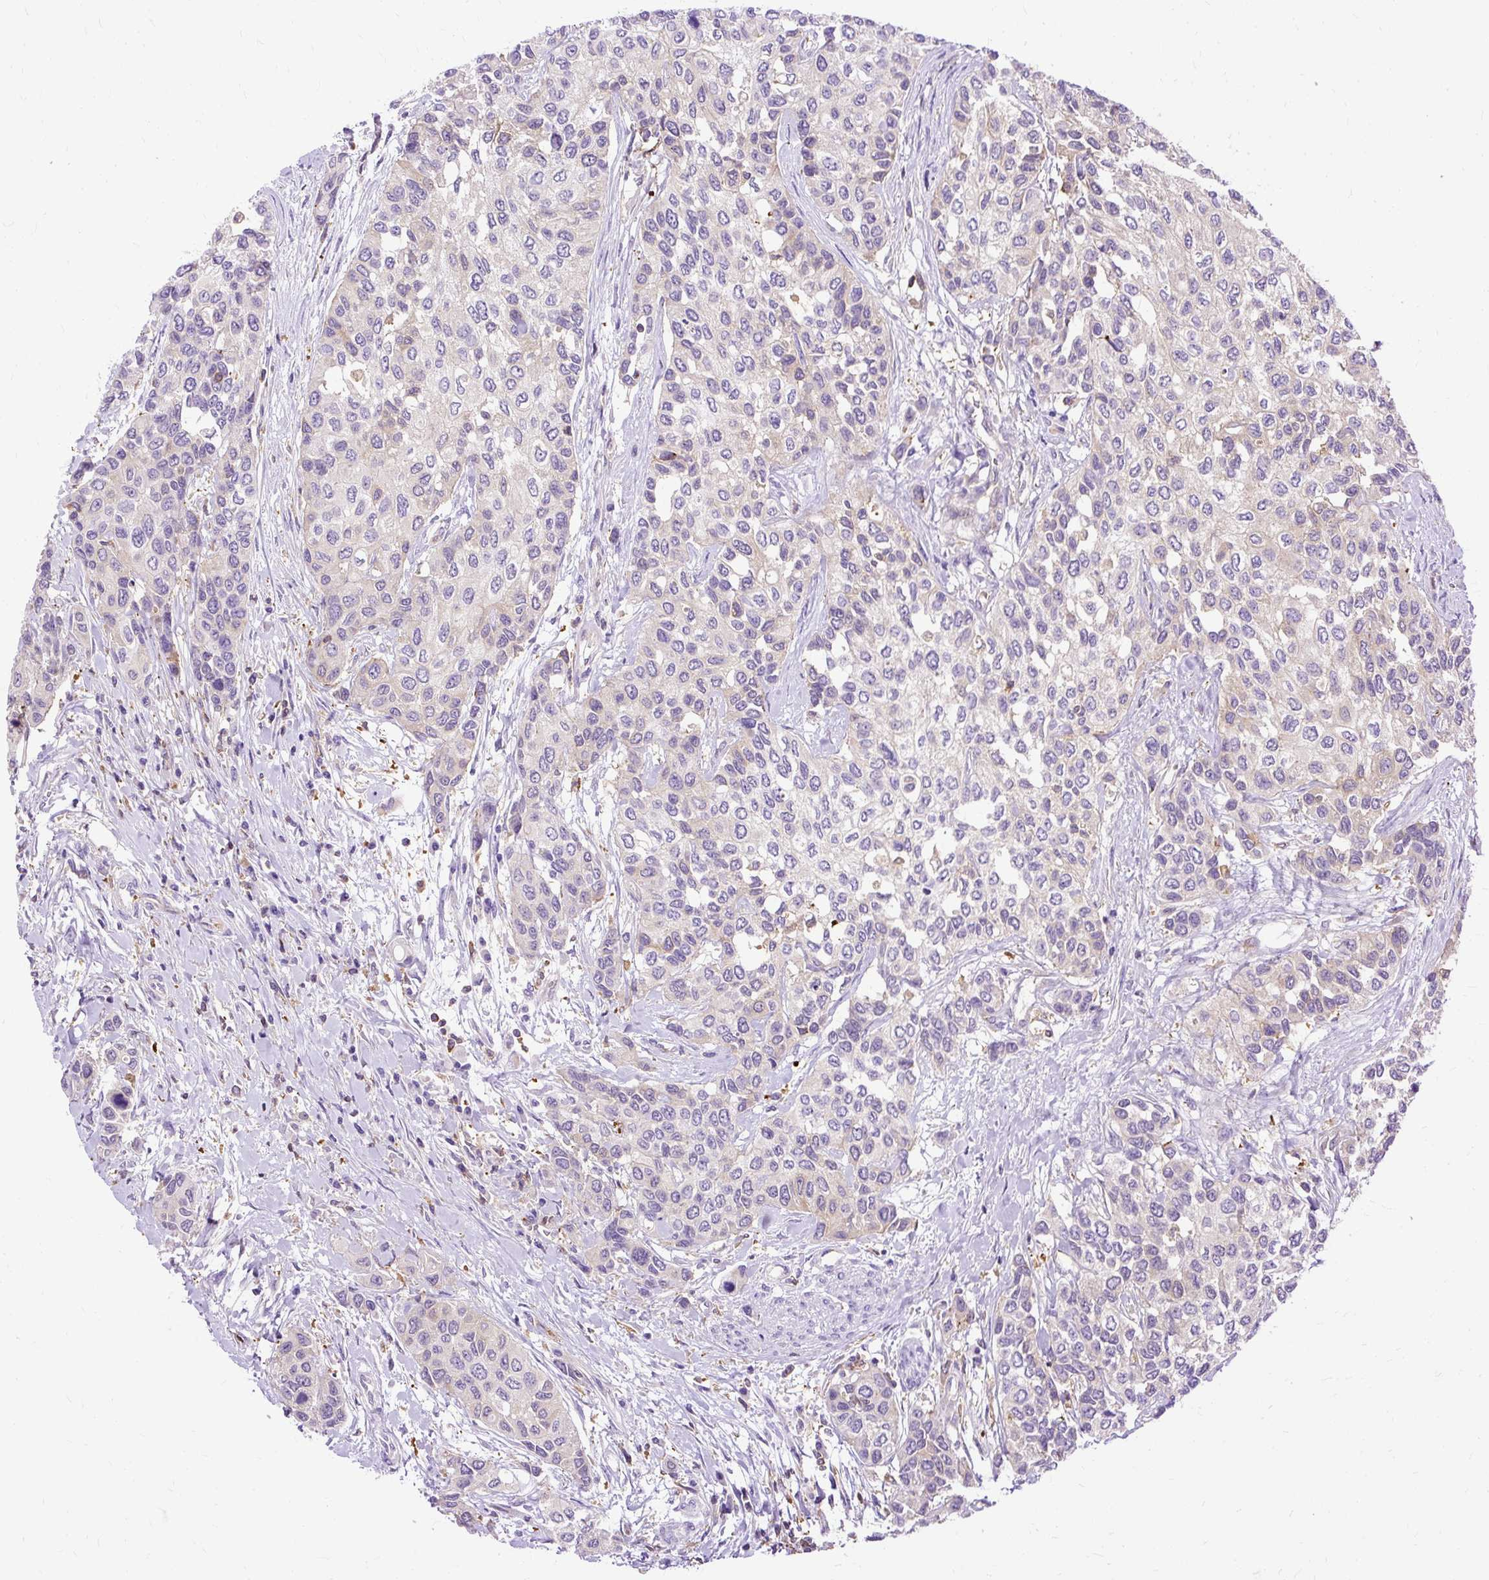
{"staining": {"intensity": "weak", "quantity": "<25%", "location": "cytoplasmic/membranous"}, "tissue": "urothelial cancer", "cell_type": "Tumor cells", "image_type": "cancer", "snomed": [{"axis": "morphology", "description": "Normal tissue, NOS"}, {"axis": "morphology", "description": "Urothelial carcinoma, High grade"}, {"axis": "topography", "description": "Vascular tissue"}, {"axis": "topography", "description": "Urinary bladder"}], "caption": "This is an IHC photomicrograph of human urothelial cancer. There is no expression in tumor cells.", "gene": "TWF2", "patient": {"sex": "female", "age": 56}}